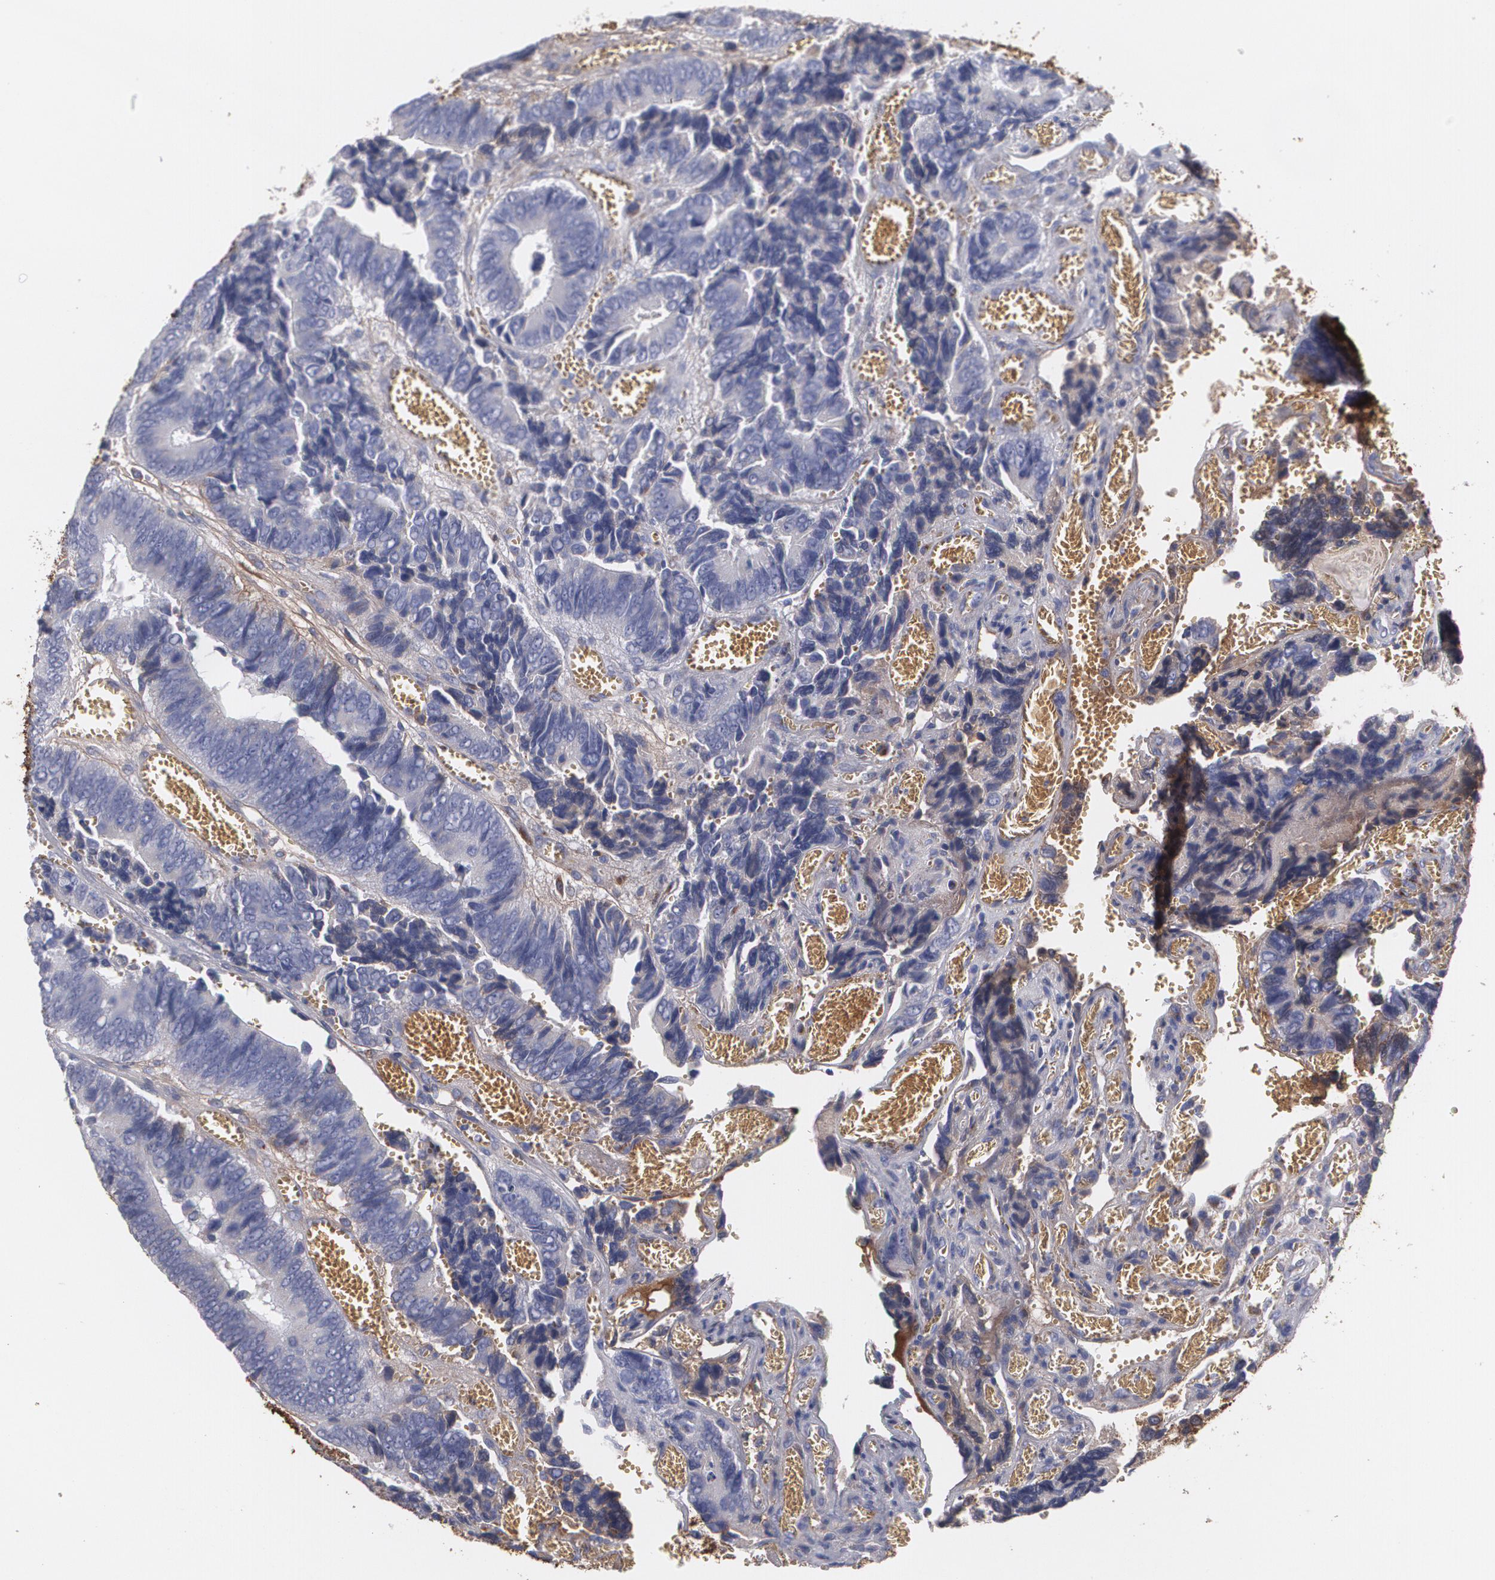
{"staining": {"intensity": "weak", "quantity": "<25%", "location": "cytoplasmic/membranous"}, "tissue": "colorectal cancer", "cell_type": "Tumor cells", "image_type": "cancer", "snomed": [{"axis": "morphology", "description": "Adenocarcinoma, NOS"}, {"axis": "topography", "description": "Colon"}], "caption": "Tumor cells show no significant protein positivity in colorectal cancer (adenocarcinoma).", "gene": "FBLN1", "patient": {"sex": "male", "age": 72}}